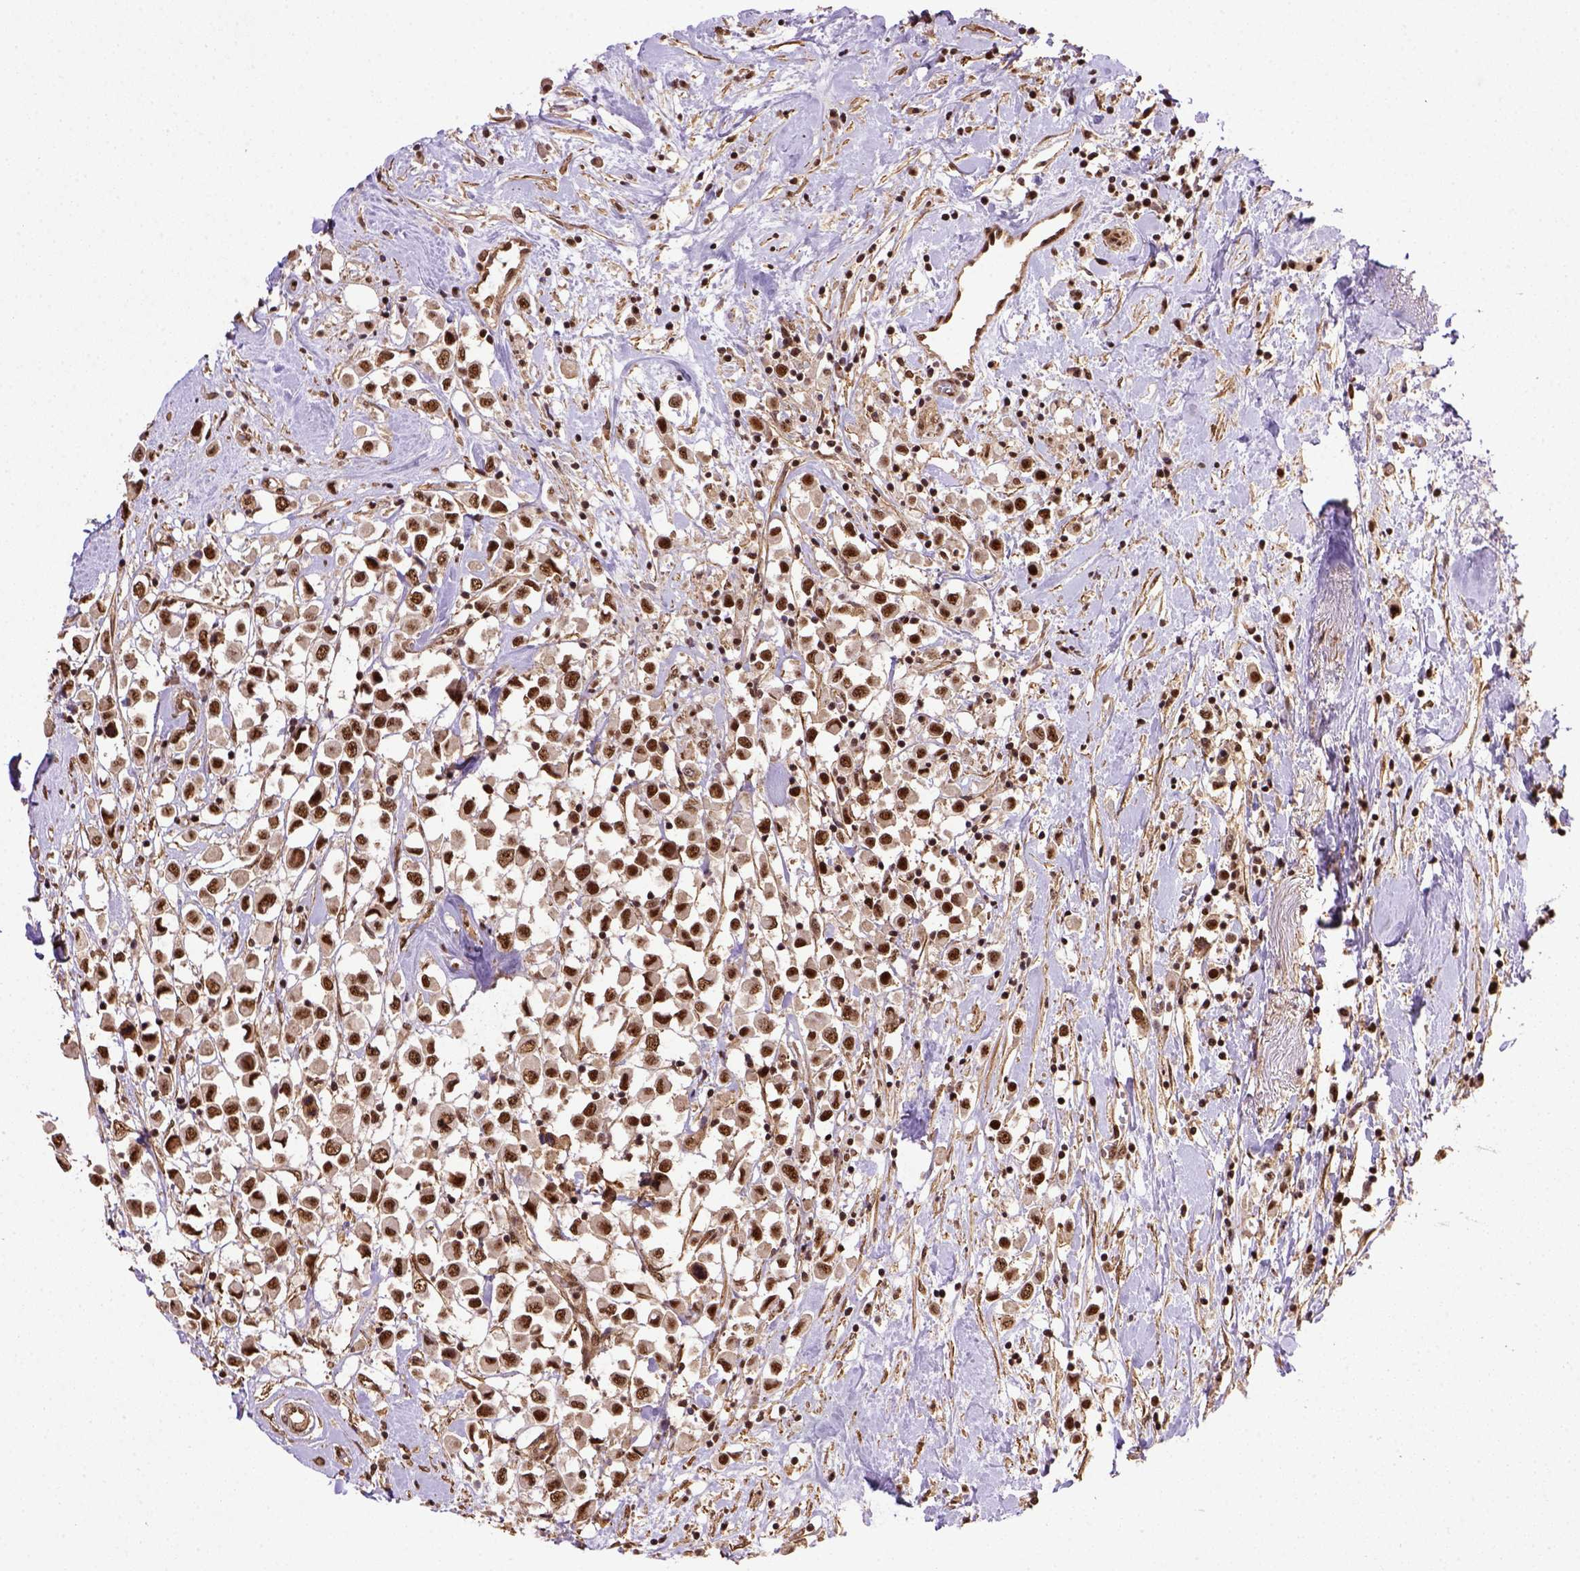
{"staining": {"intensity": "strong", "quantity": ">75%", "location": "nuclear"}, "tissue": "breast cancer", "cell_type": "Tumor cells", "image_type": "cancer", "snomed": [{"axis": "morphology", "description": "Duct carcinoma"}, {"axis": "topography", "description": "Breast"}], "caption": "Immunohistochemistry (IHC) (DAB (3,3'-diaminobenzidine)) staining of human intraductal carcinoma (breast) displays strong nuclear protein staining in approximately >75% of tumor cells.", "gene": "PPIG", "patient": {"sex": "female", "age": 61}}